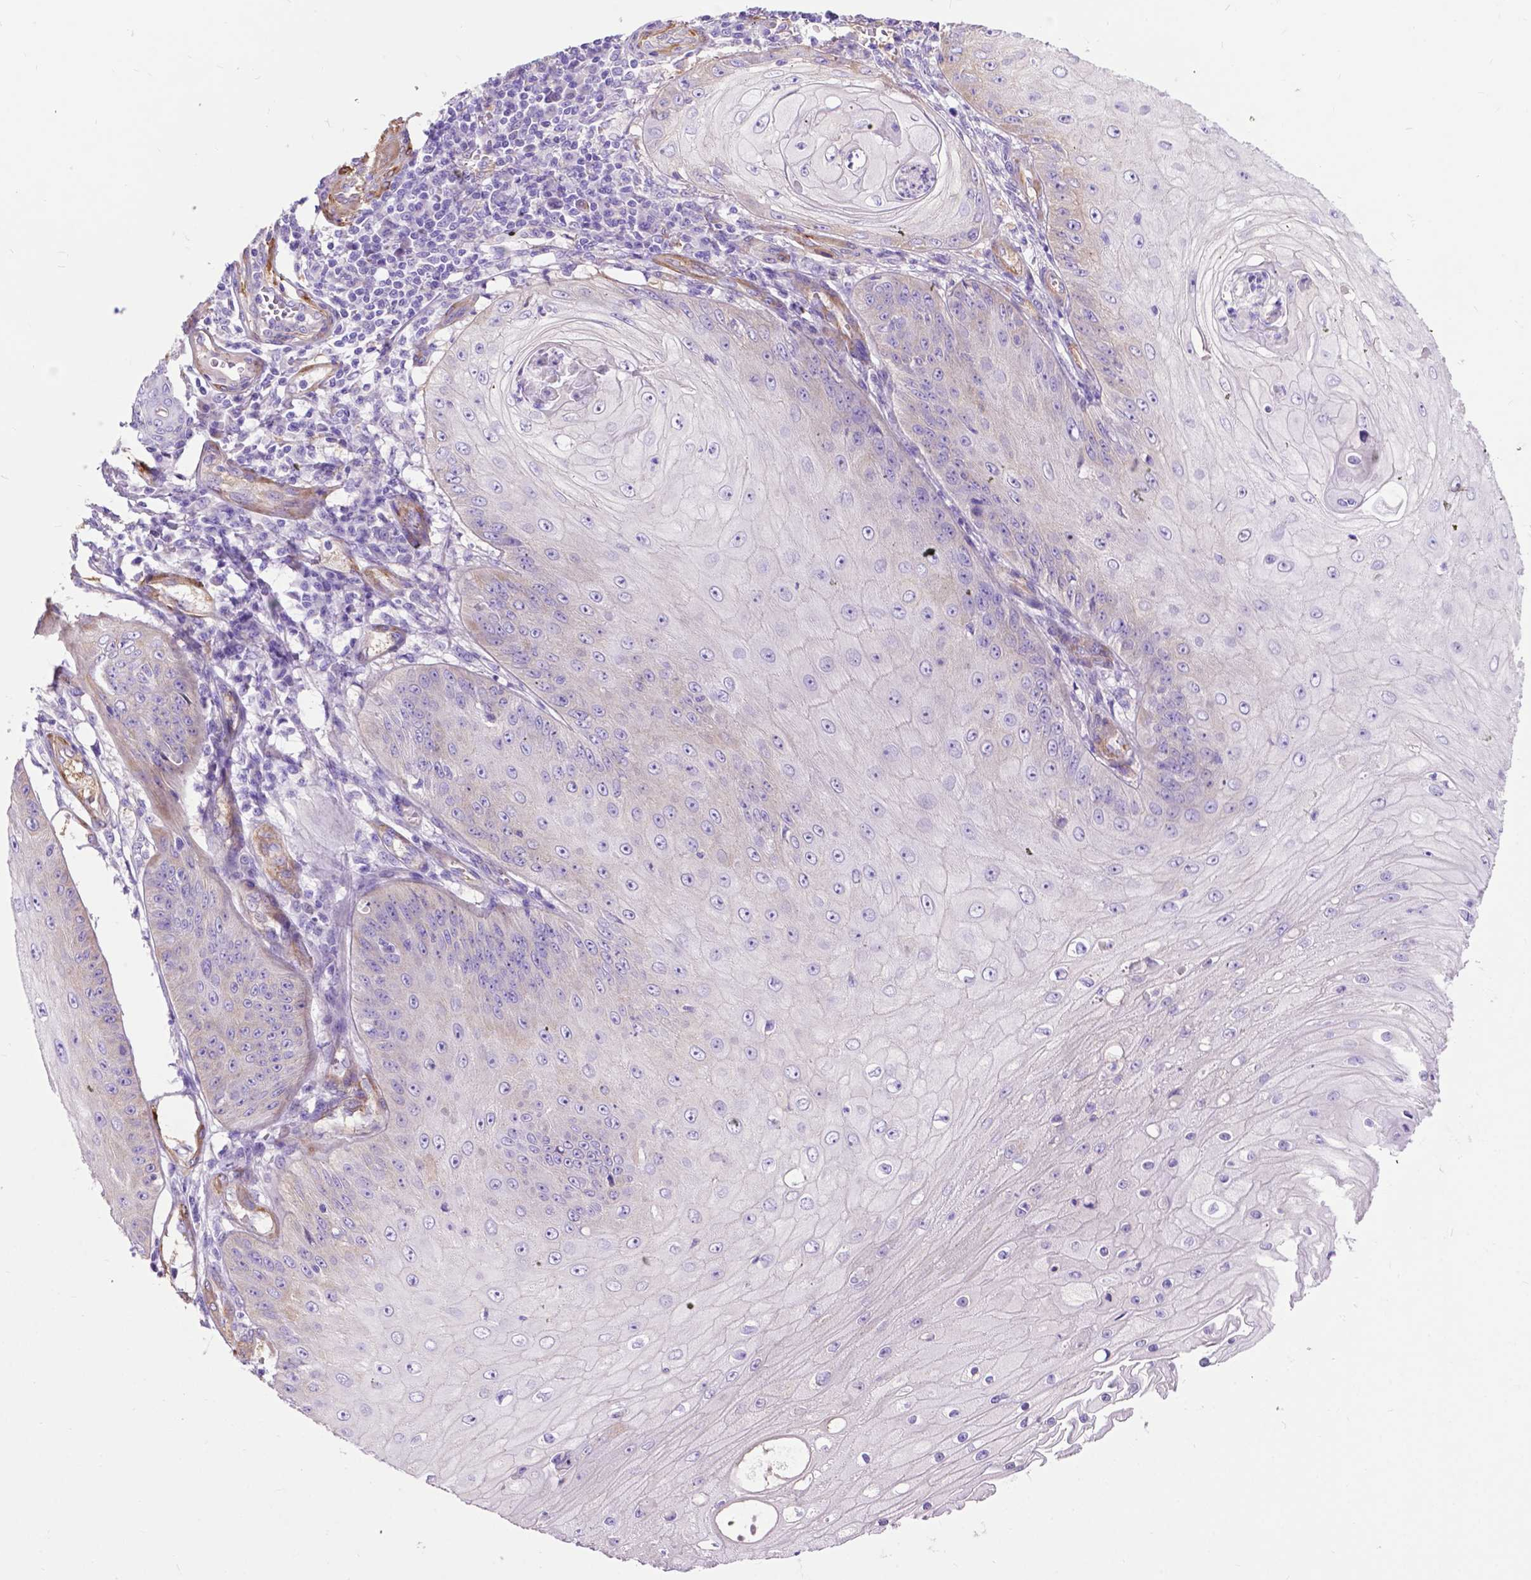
{"staining": {"intensity": "weak", "quantity": "<25%", "location": "cytoplasmic/membranous"}, "tissue": "skin cancer", "cell_type": "Tumor cells", "image_type": "cancer", "snomed": [{"axis": "morphology", "description": "Squamous cell carcinoma, NOS"}, {"axis": "topography", "description": "Skin"}], "caption": "Immunohistochemistry image of skin cancer (squamous cell carcinoma) stained for a protein (brown), which reveals no staining in tumor cells.", "gene": "PCDHA12", "patient": {"sex": "male", "age": 70}}